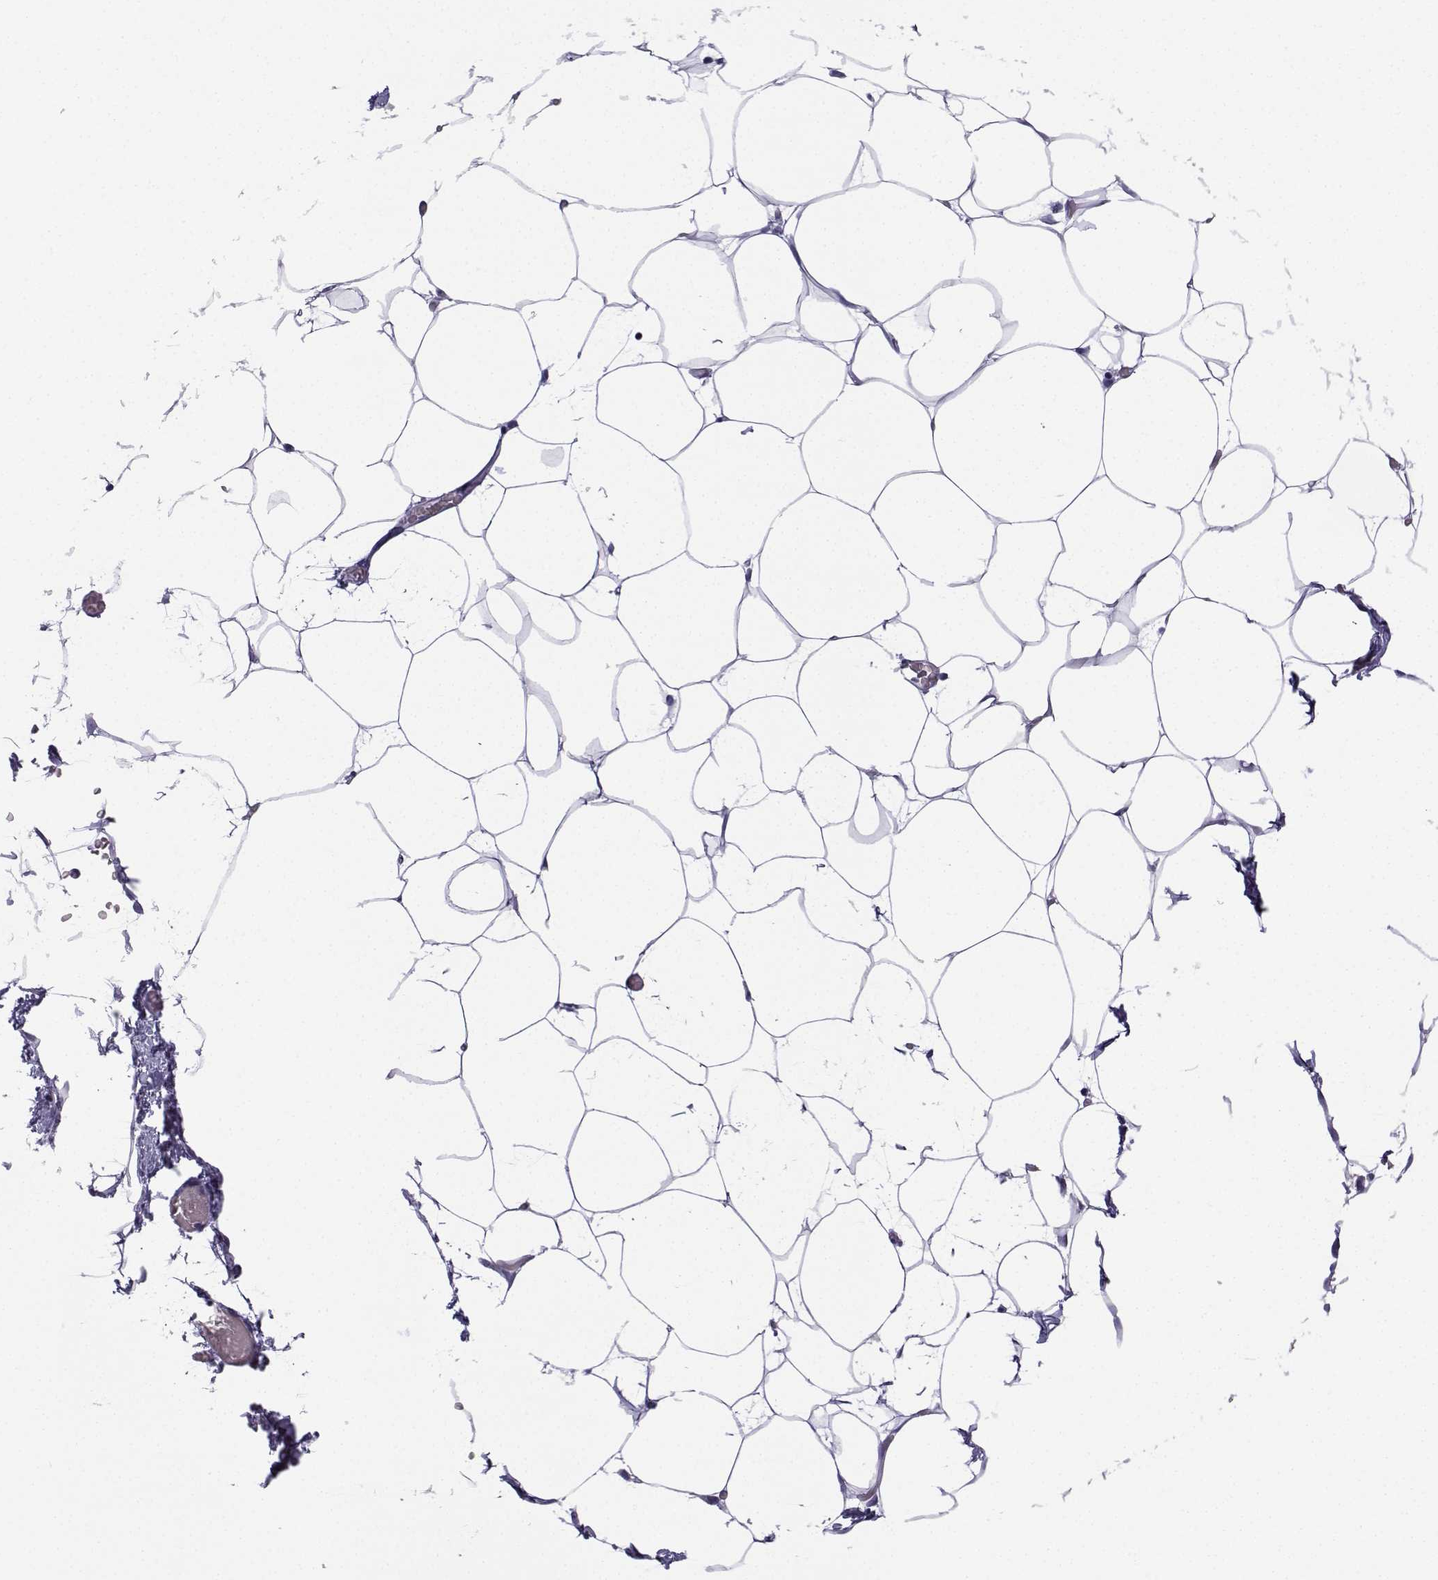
{"staining": {"intensity": "negative", "quantity": "none", "location": "none"}, "tissue": "adipose tissue", "cell_type": "Adipocytes", "image_type": "normal", "snomed": [{"axis": "morphology", "description": "Normal tissue, NOS"}, {"axis": "topography", "description": "Adipose tissue"}], "caption": "Immunohistochemistry of benign human adipose tissue shows no expression in adipocytes.", "gene": "TRIM46", "patient": {"sex": "male", "age": 57}}